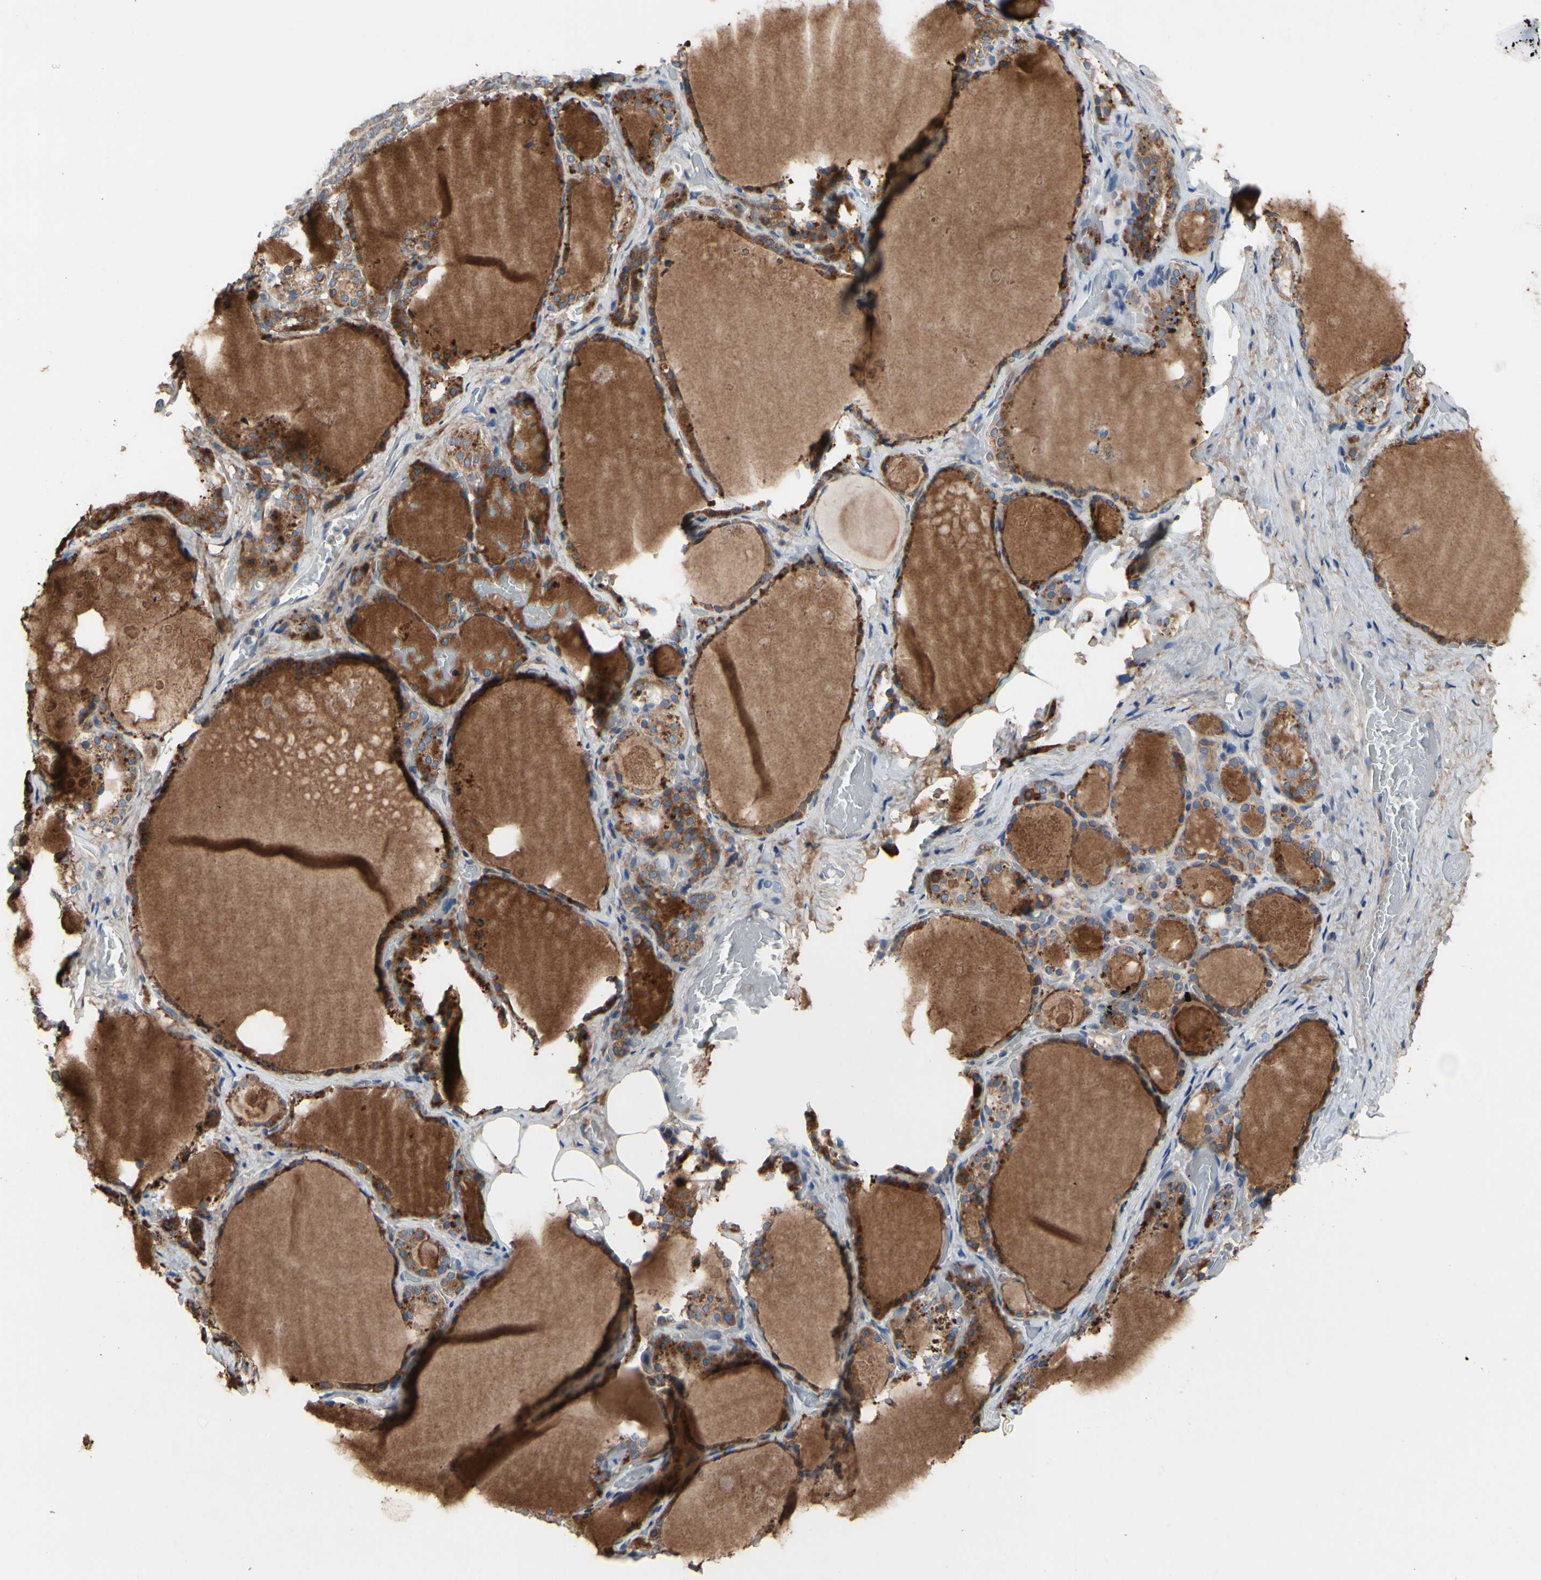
{"staining": {"intensity": "strong", "quantity": ">75%", "location": "cytoplasmic/membranous"}, "tissue": "thyroid gland", "cell_type": "Glandular cells", "image_type": "normal", "snomed": [{"axis": "morphology", "description": "Normal tissue, NOS"}, {"axis": "topography", "description": "Thyroid gland"}], "caption": "IHC image of normal thyroid gland: thyroid gland stained using IHC shows high levels of strong protein expression localized specifically in the cytoplasmic/membranous of glandular cells, appearing as a cytoplasmic/membranous brown color.", "gene": "TTC14", "patient": {"sex": "male", "age": 61}}